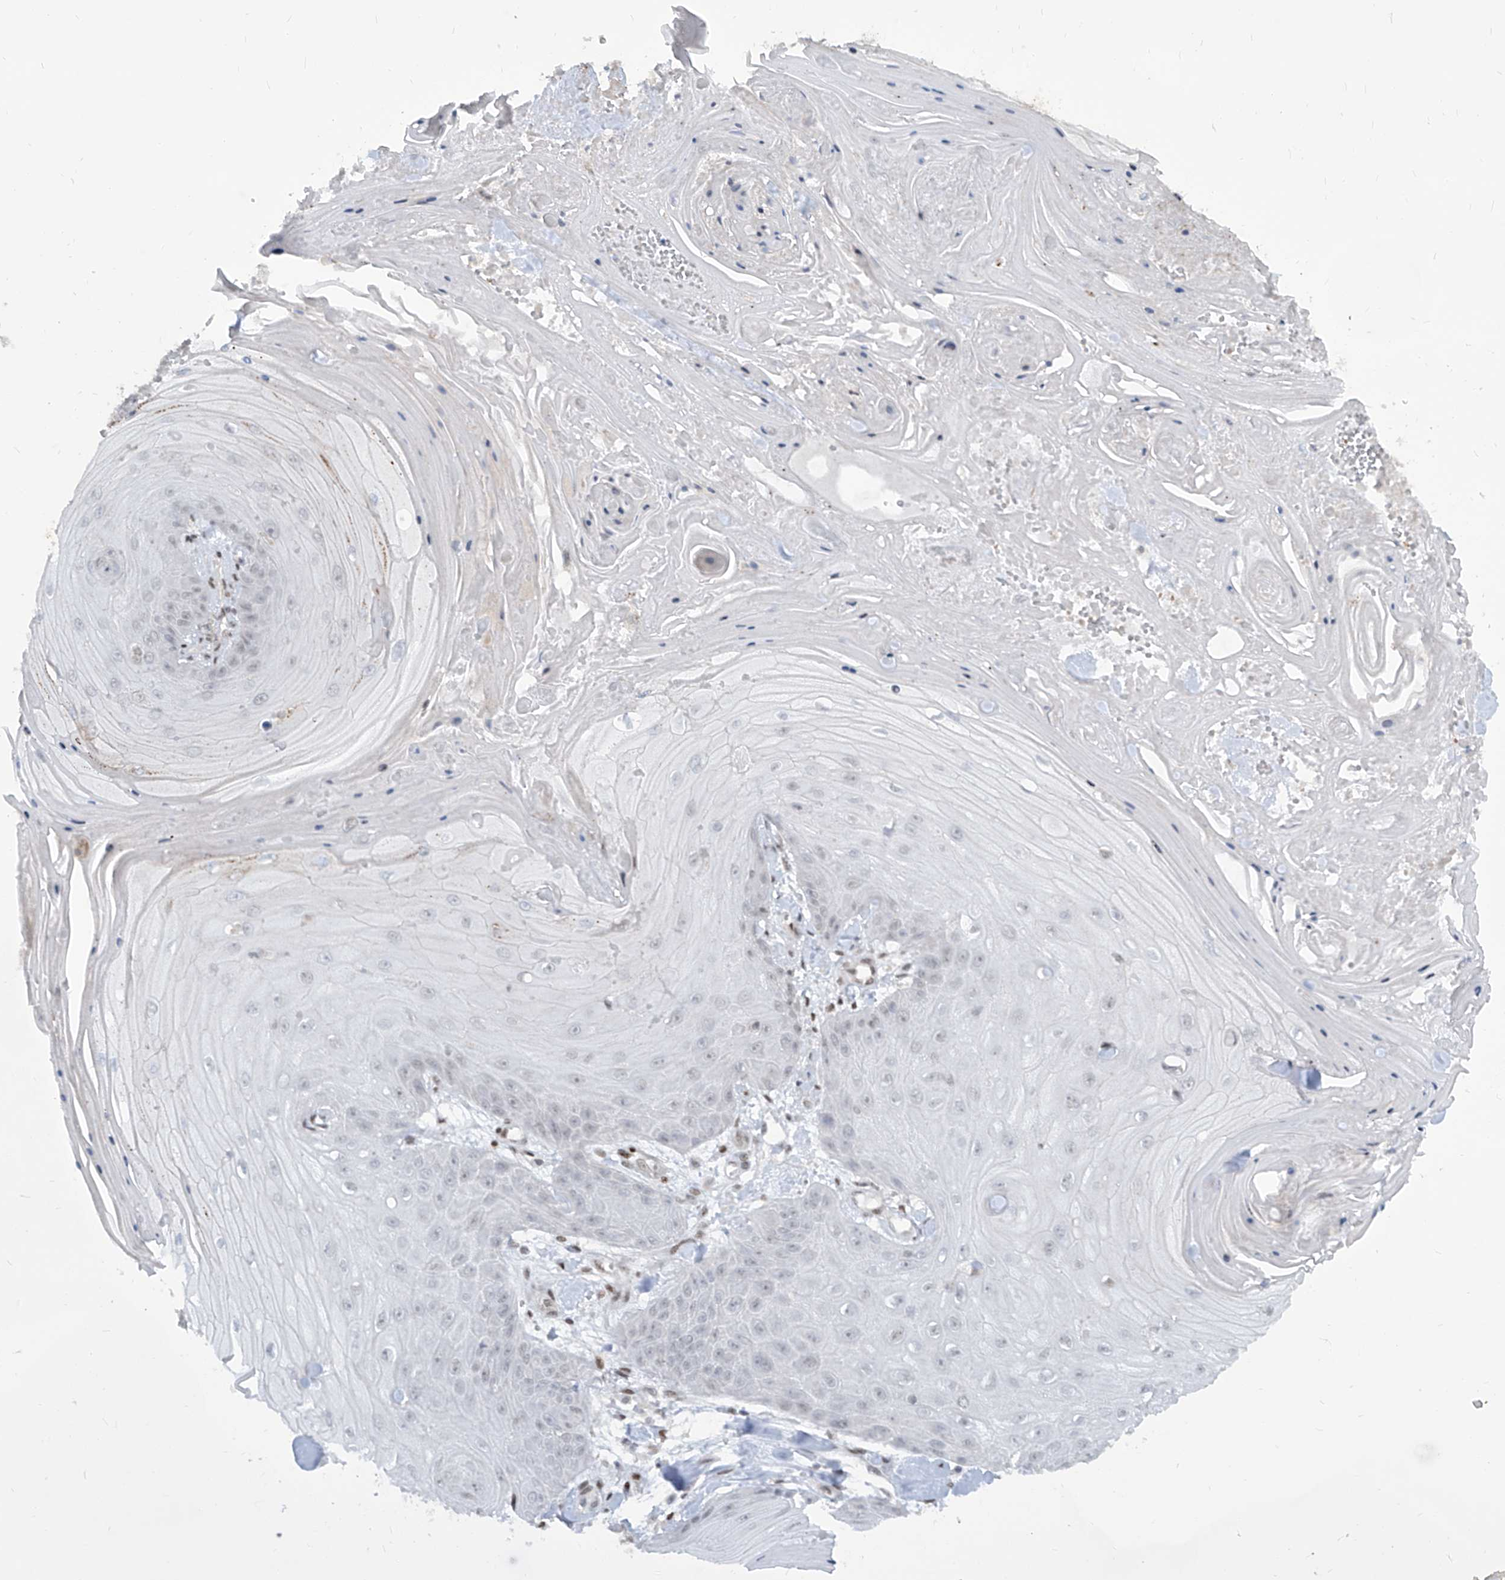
{"staining": {"intensity": "negative", "quantity": "none", "location": "none"}, "tissue": "skin cancer", "cell_type": "Tumor cells", "image_type": "cancer", "snomed": [{"axis": "morphology", "description": "Squamous cell carcinoma, NOS"}, {"axis": "topography", "description": "Skin"}], "caption": "There is no significant expression in tumor cells of squamous cell carcinoma (skin).", "gene": "IRF2", "patient": {"sex": "male", "age": 74}}